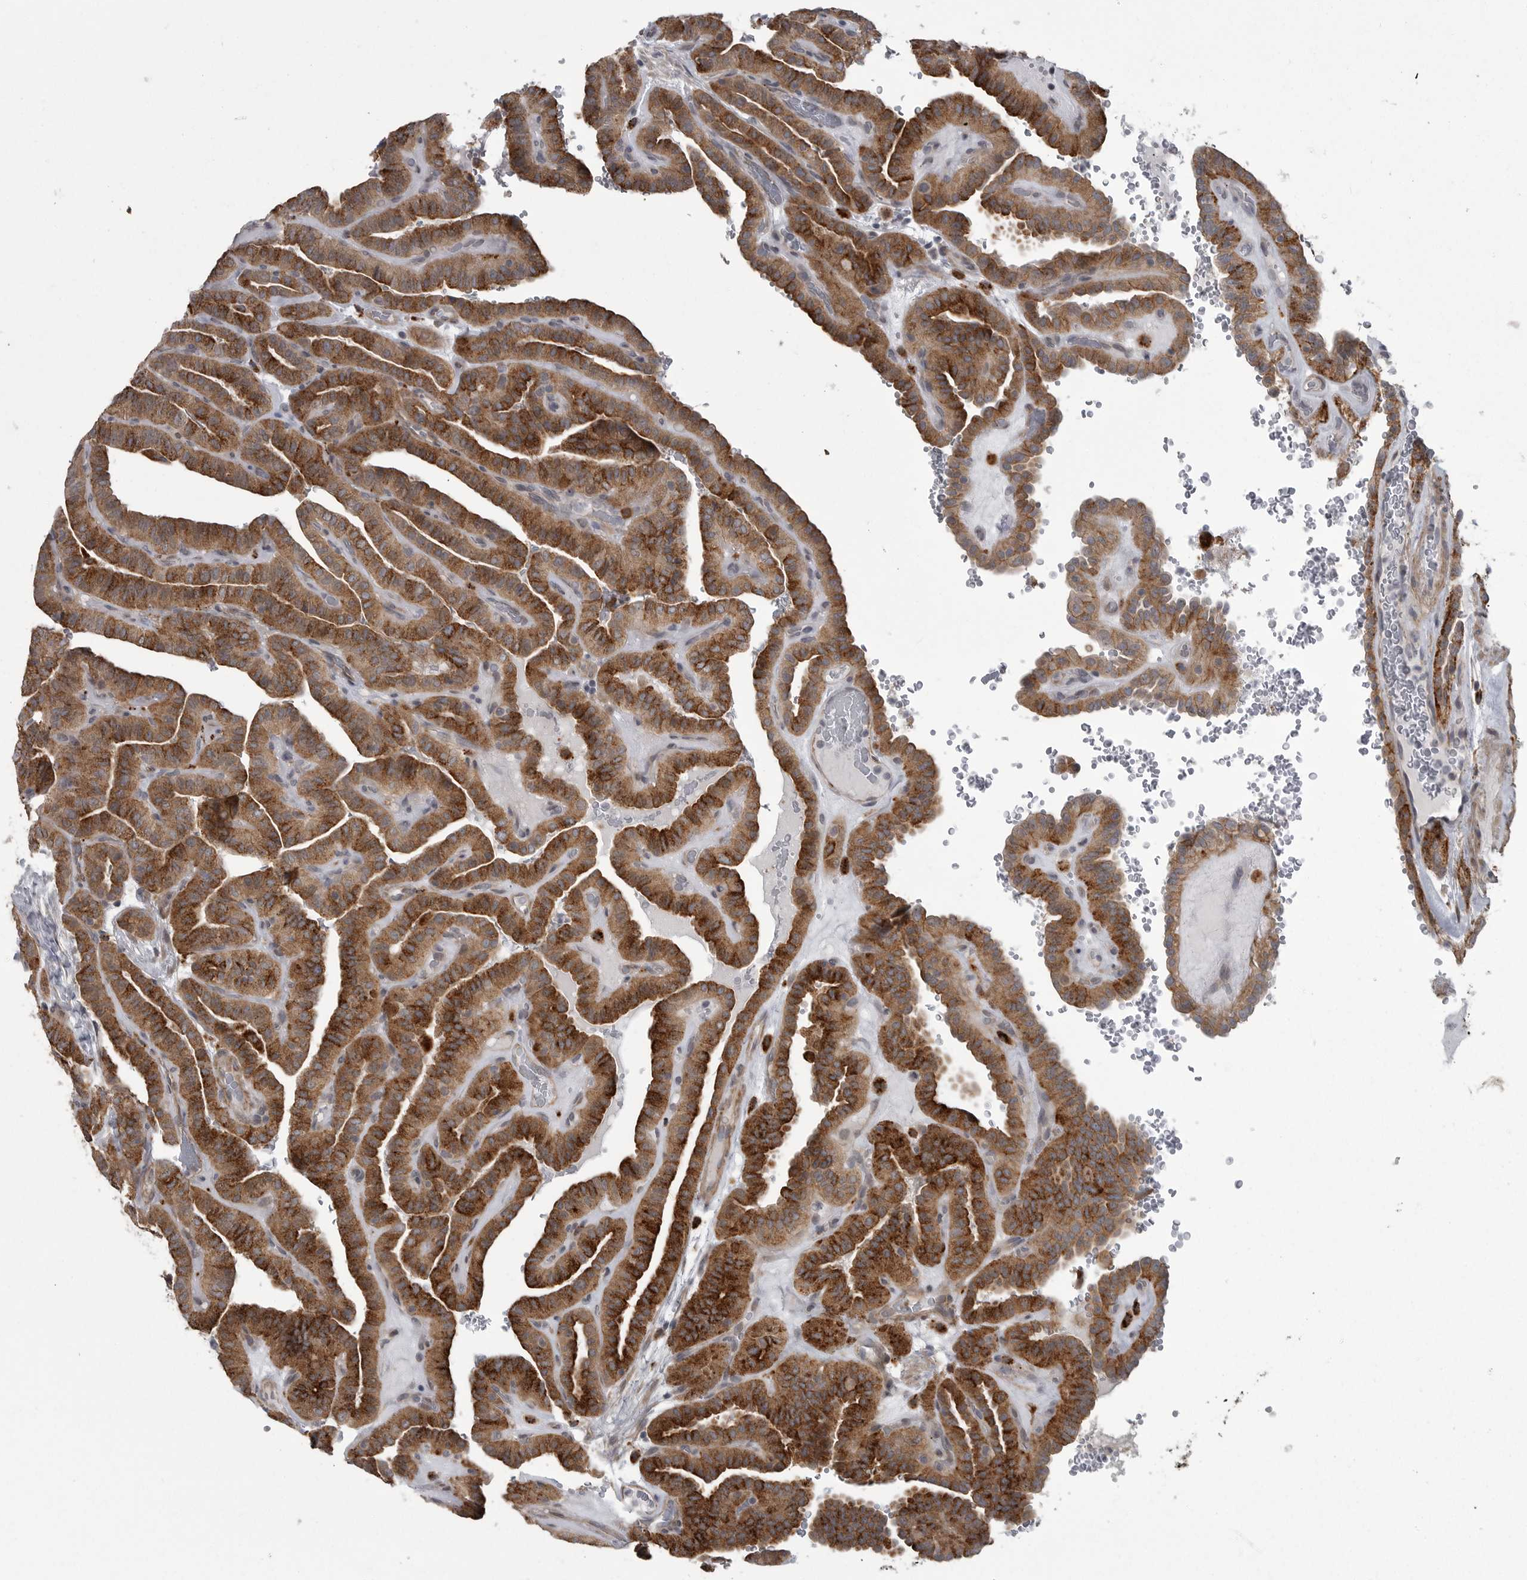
{"staining": {"intensity": "strong", "quantity": ">75%", "location": "cytoplasmic/membranous"}, "tissue": "thyroid cancer", "cell_type": "Tumor cells", "image_type": "cancer", "snomed": [{"axis": "morphology", "description": "Papillary adenocarcinoma, NOS"}, {"axis": "topography", "description": "Thyroid gland"}], "caption": "Thyroid papillary adenocarcinoma tissue exhibits strong cytoplasmic/membranous staining in about >75% of tumor cells, visualized by immunohistochemistry.", "gene": "PPP1R9A", "patient": {"sex": "male", "age": 77}}